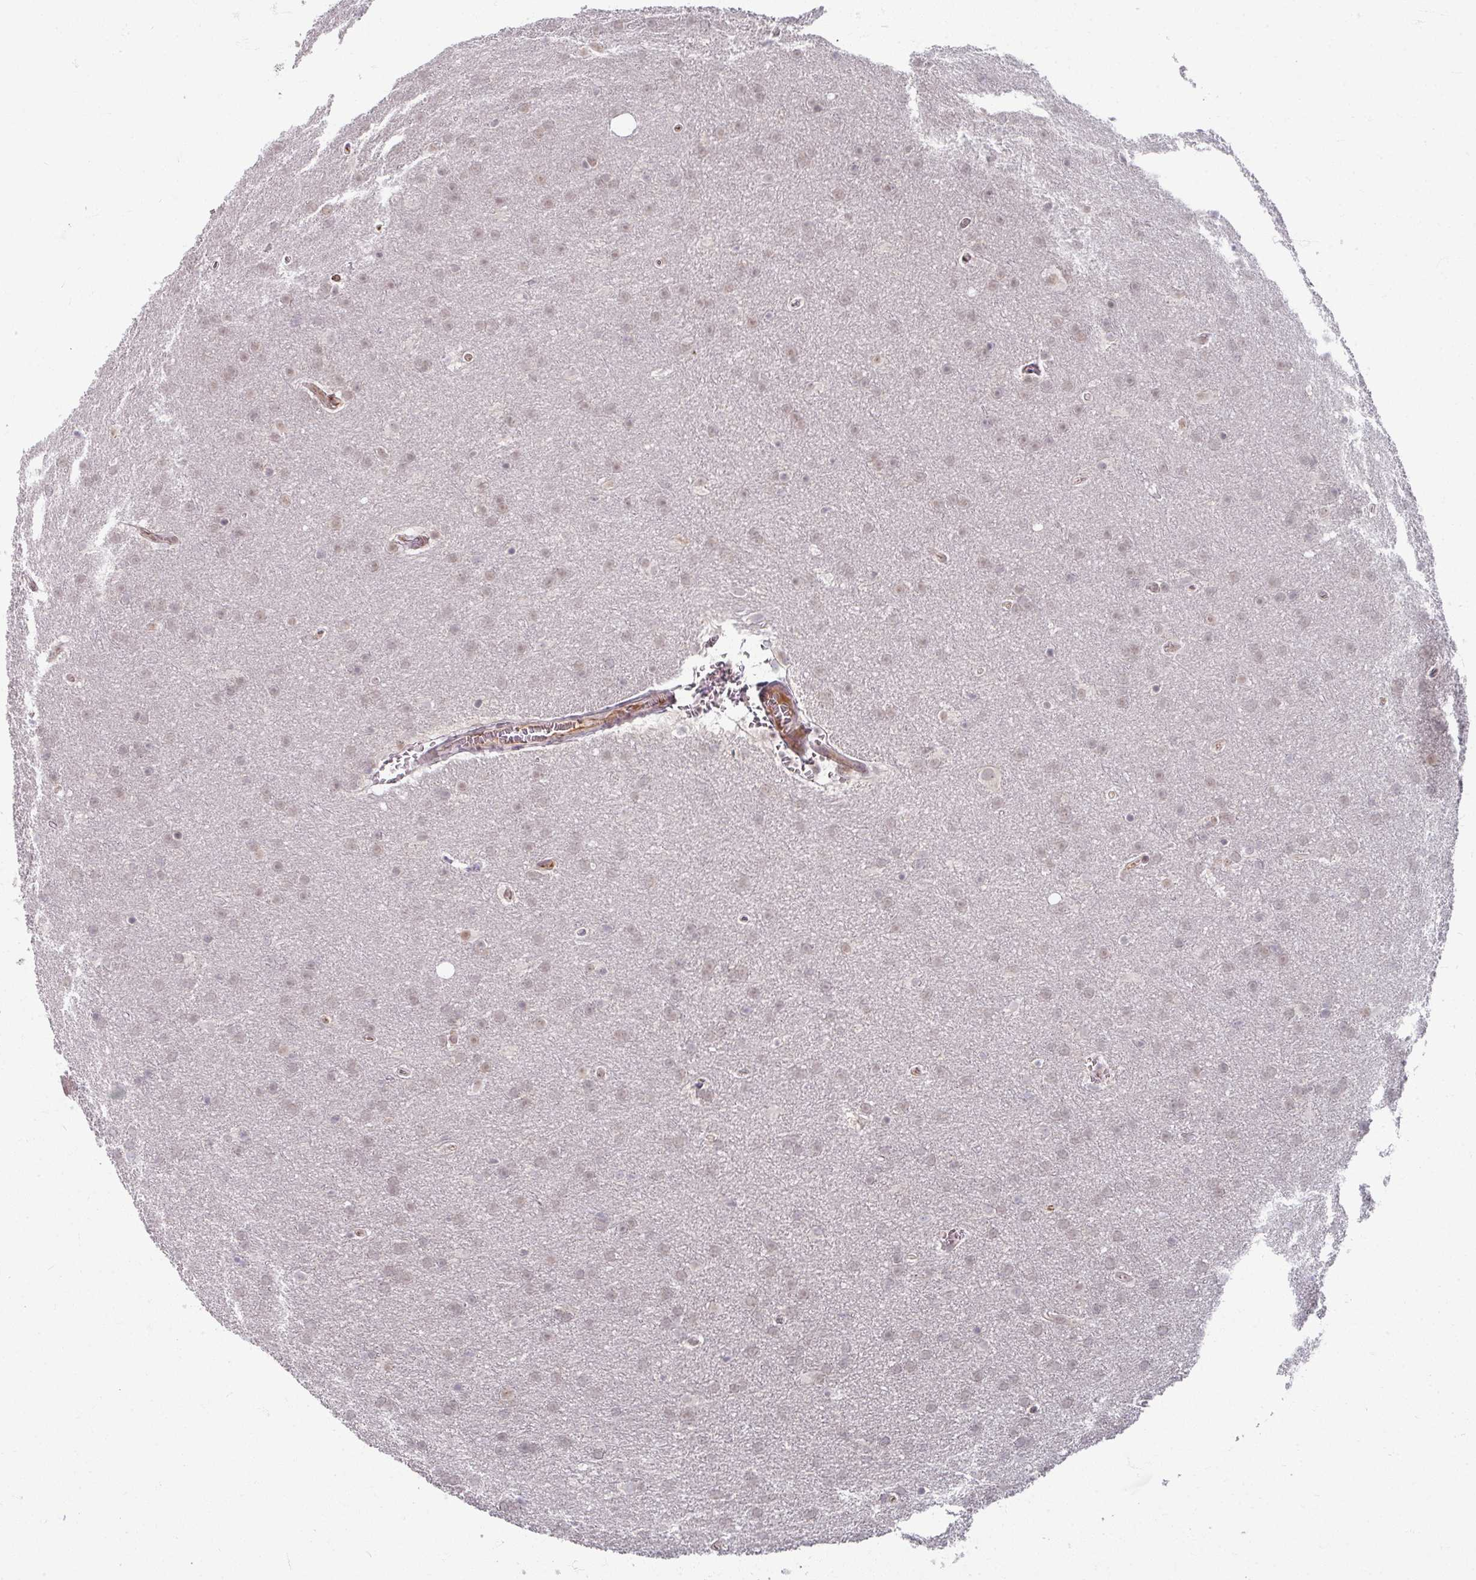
{"staining": {"intensity": "weak", "quantity": ">75%", "location": "nuclear"}, "tissue": "glioma", "cell_type": "Tumor cells", "image_type": "cancer", "snomed": [{"axis": "morphology", "description": "Glioma, malignant, Low grade"}, {"axis": "topography", "description": "Brain"}], "caption": "Immunohistochemical staining of human malignant glioma (low-grade) displays weak nuclear protein staining in about >75% of tumor cells. The staining was performed using DAB to visualize the protein expression in brown, while the nuclei were stained in blue with hematoxylin (Magnification: 20x).", "gene": "KLC3", "patient": {"sex": "female", "age": 32}}